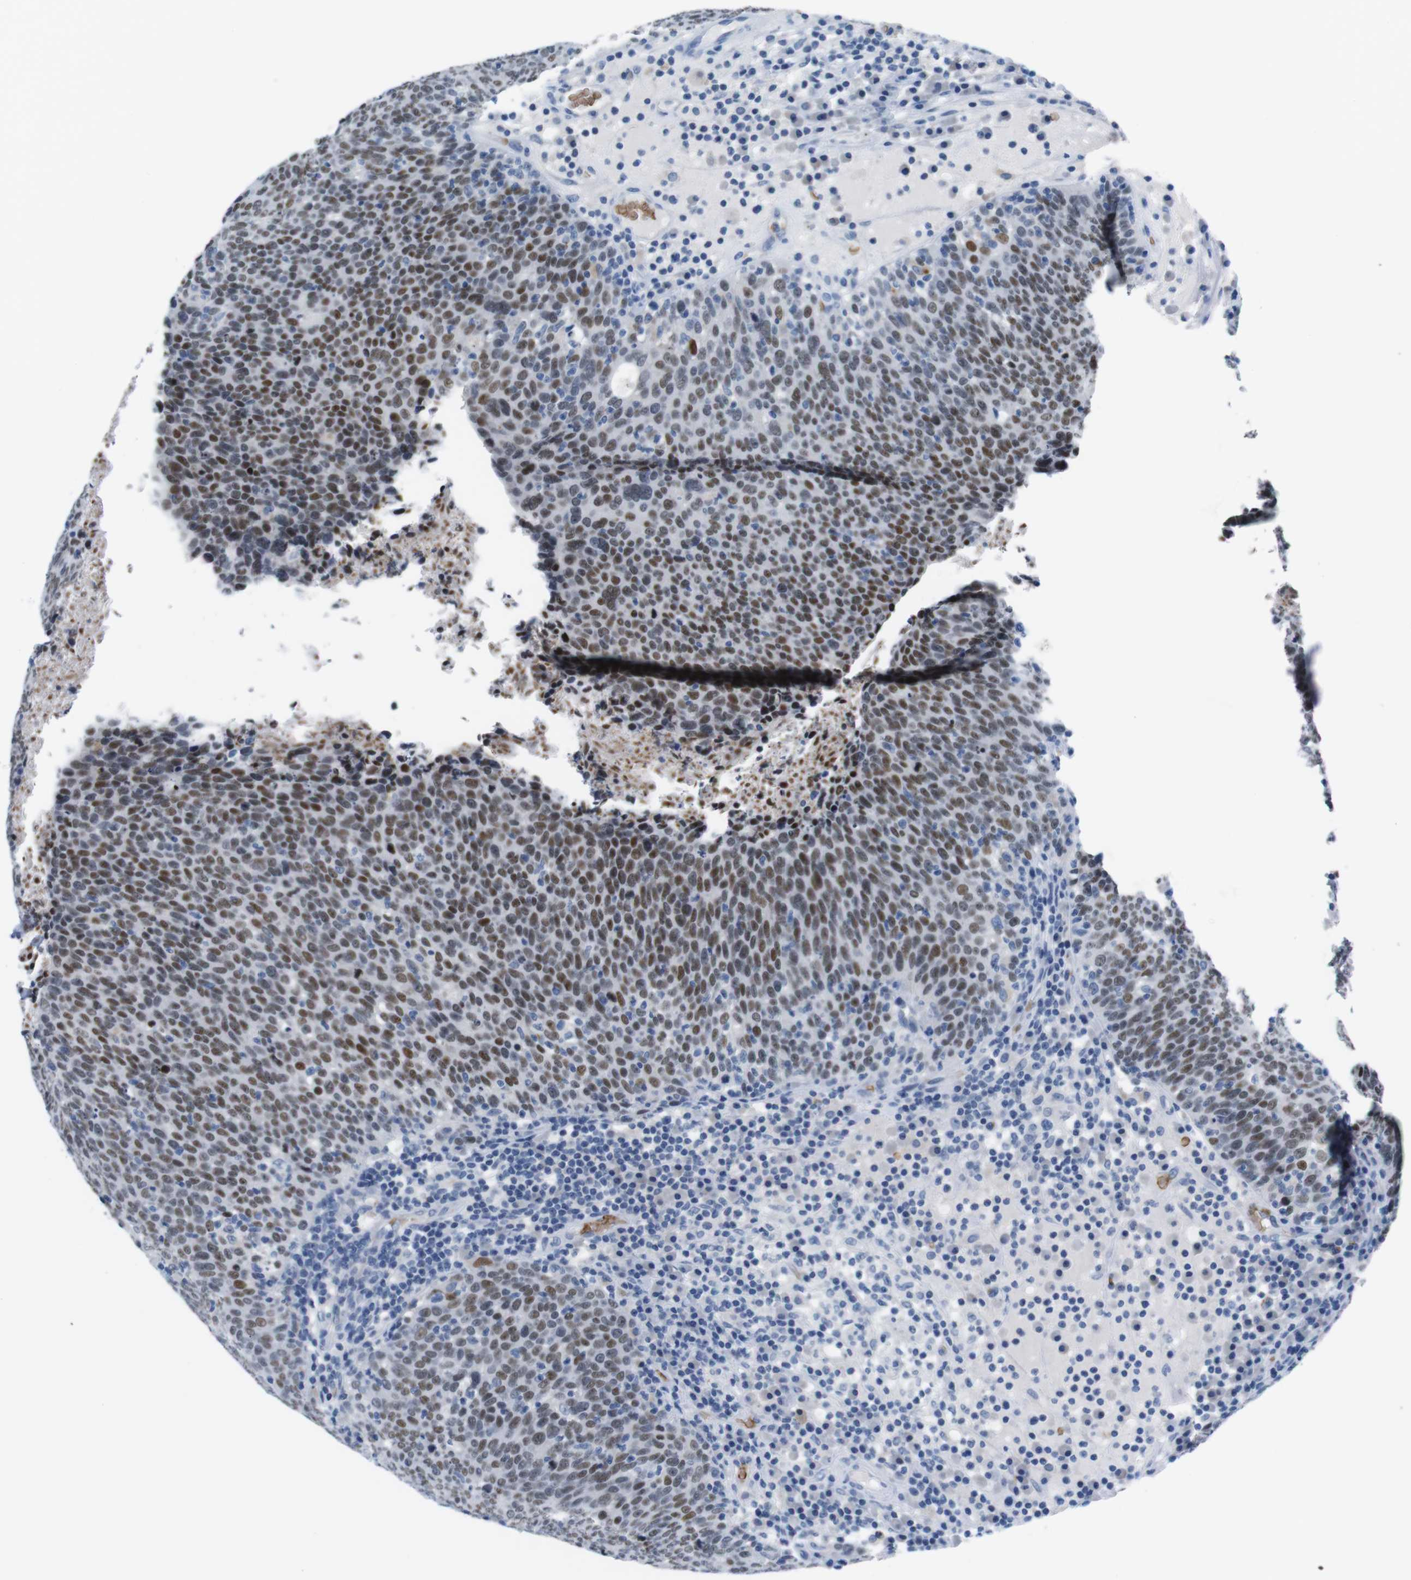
{"staining": {"intensity": "moderate", "quantity": ">75%", "location": "nuclear"}, "tissue": "head and neck cancer", "cell_type": "Tumor cells", "image_type": "cancer", "snomed": [{"axis": "morphology", "description": "Squamous cell carcinoma, NOS"}, {"axis": "morphology", "description": "Squamous cell carcinoma, metastatic, NOS"}, {"axis": "topography", "description": "Lymph node"}, {"axis": "topography", "description": "Head-Neck"}], "caption": "Head and neck squamous cell carcinoma stained with a brown dye exhibits moderate nuclear positive positivity in approximately >75% of tumor cells.", "gene": "TFAP2C", "patient": {"sex": "male", "age": 62}}